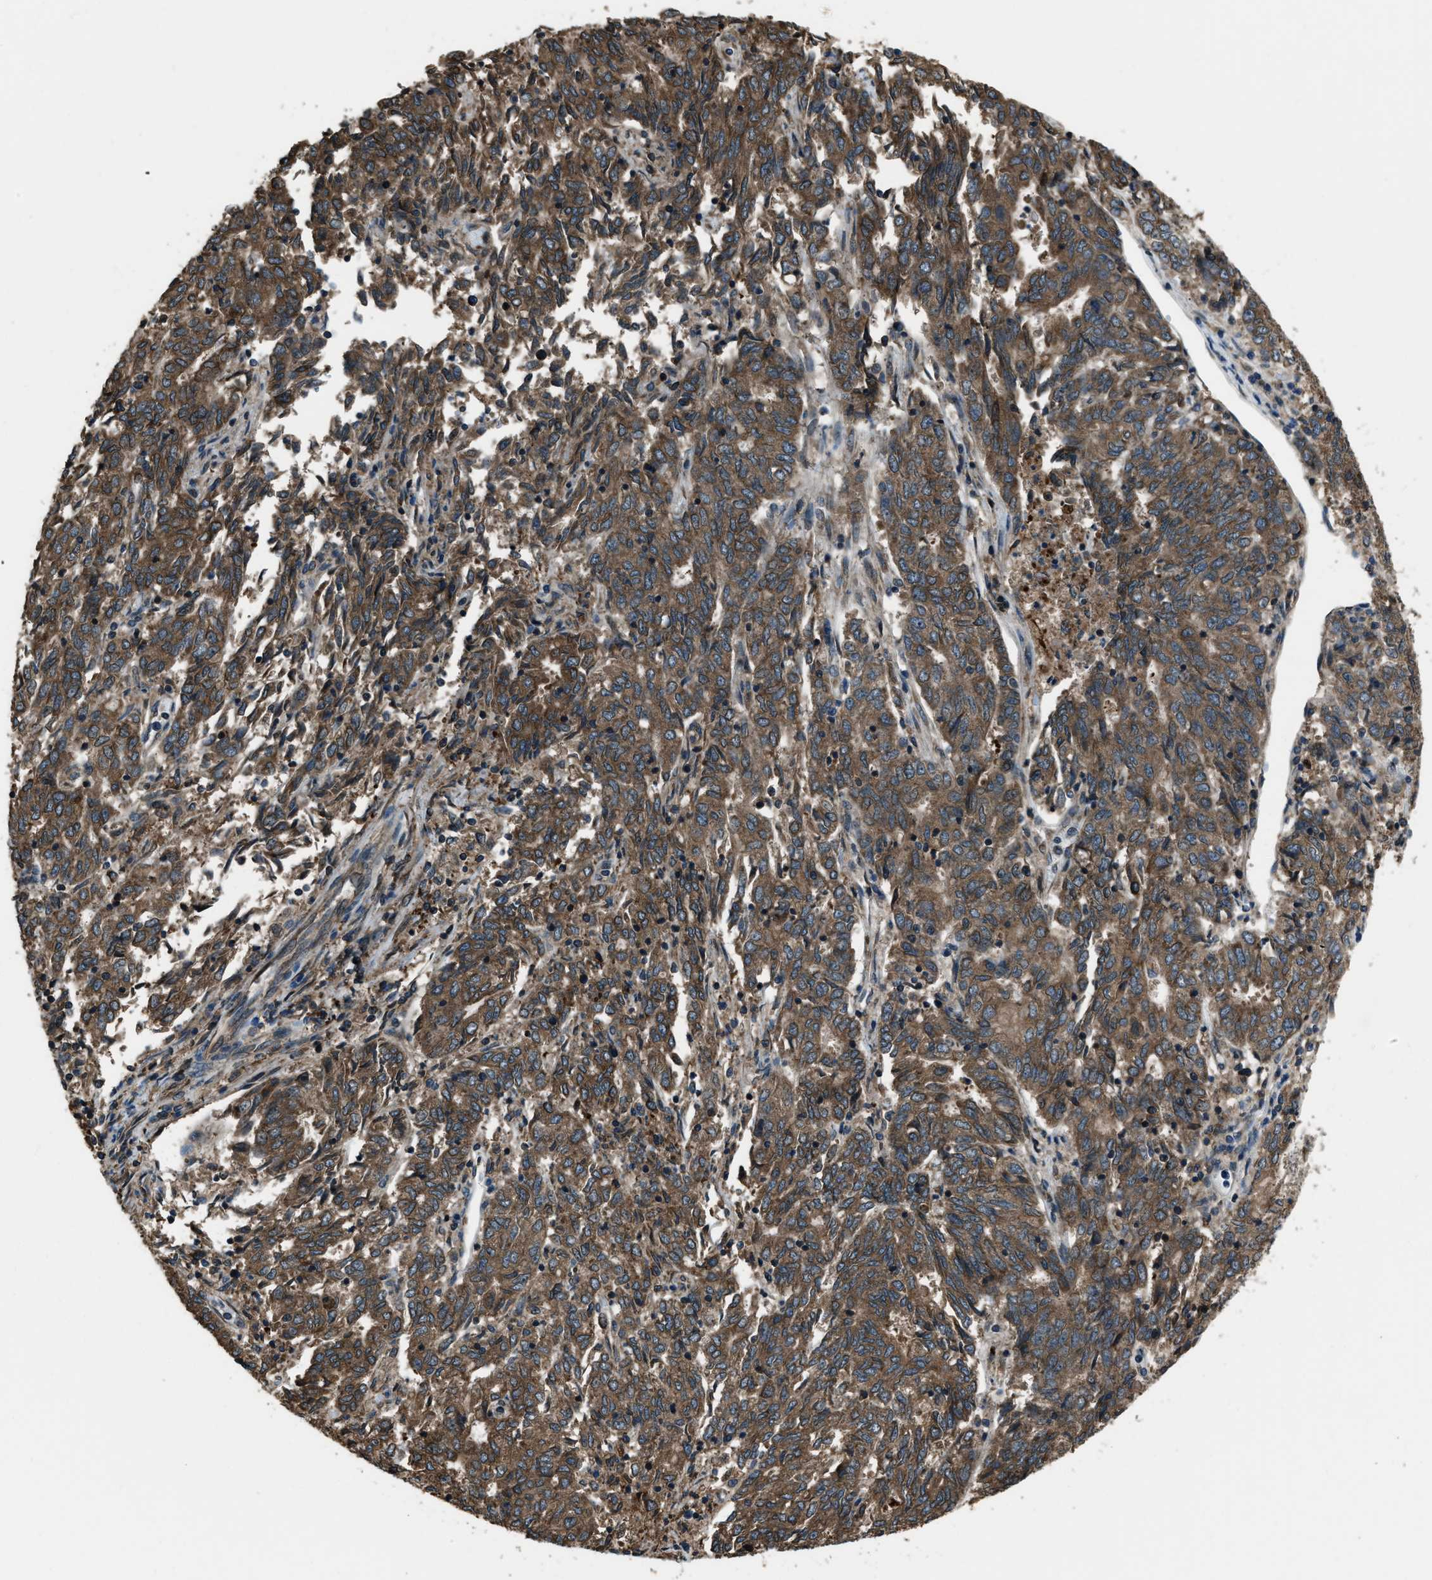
{"staining": {"intensity": "moderate", "quantity": ">75%", "location": "cytoplasmic/membranous"}, "tissue": "endometrial cancer", "cell_type": "Tumor cells", "image_type": "cancer", "snomed": [{"axis": "morphology", "description": "Adenocarcinoma, NOS"}, {"axis": "topography", "description": "Endometrium"}], "caption": "A medium amount of moderate cytoplasmic/membranous expression is identified in about >75% of tumor cells in endometrial adenocarcinoma tissue. The staining is performed using DAB (3,3'-diaminobenzidine) brown chromogen to label protein expression. The nuclei are counter-stained blue using hematoxylin.", "gene": "TRIM4", "patient": {"sex": "female", "age": 80}}